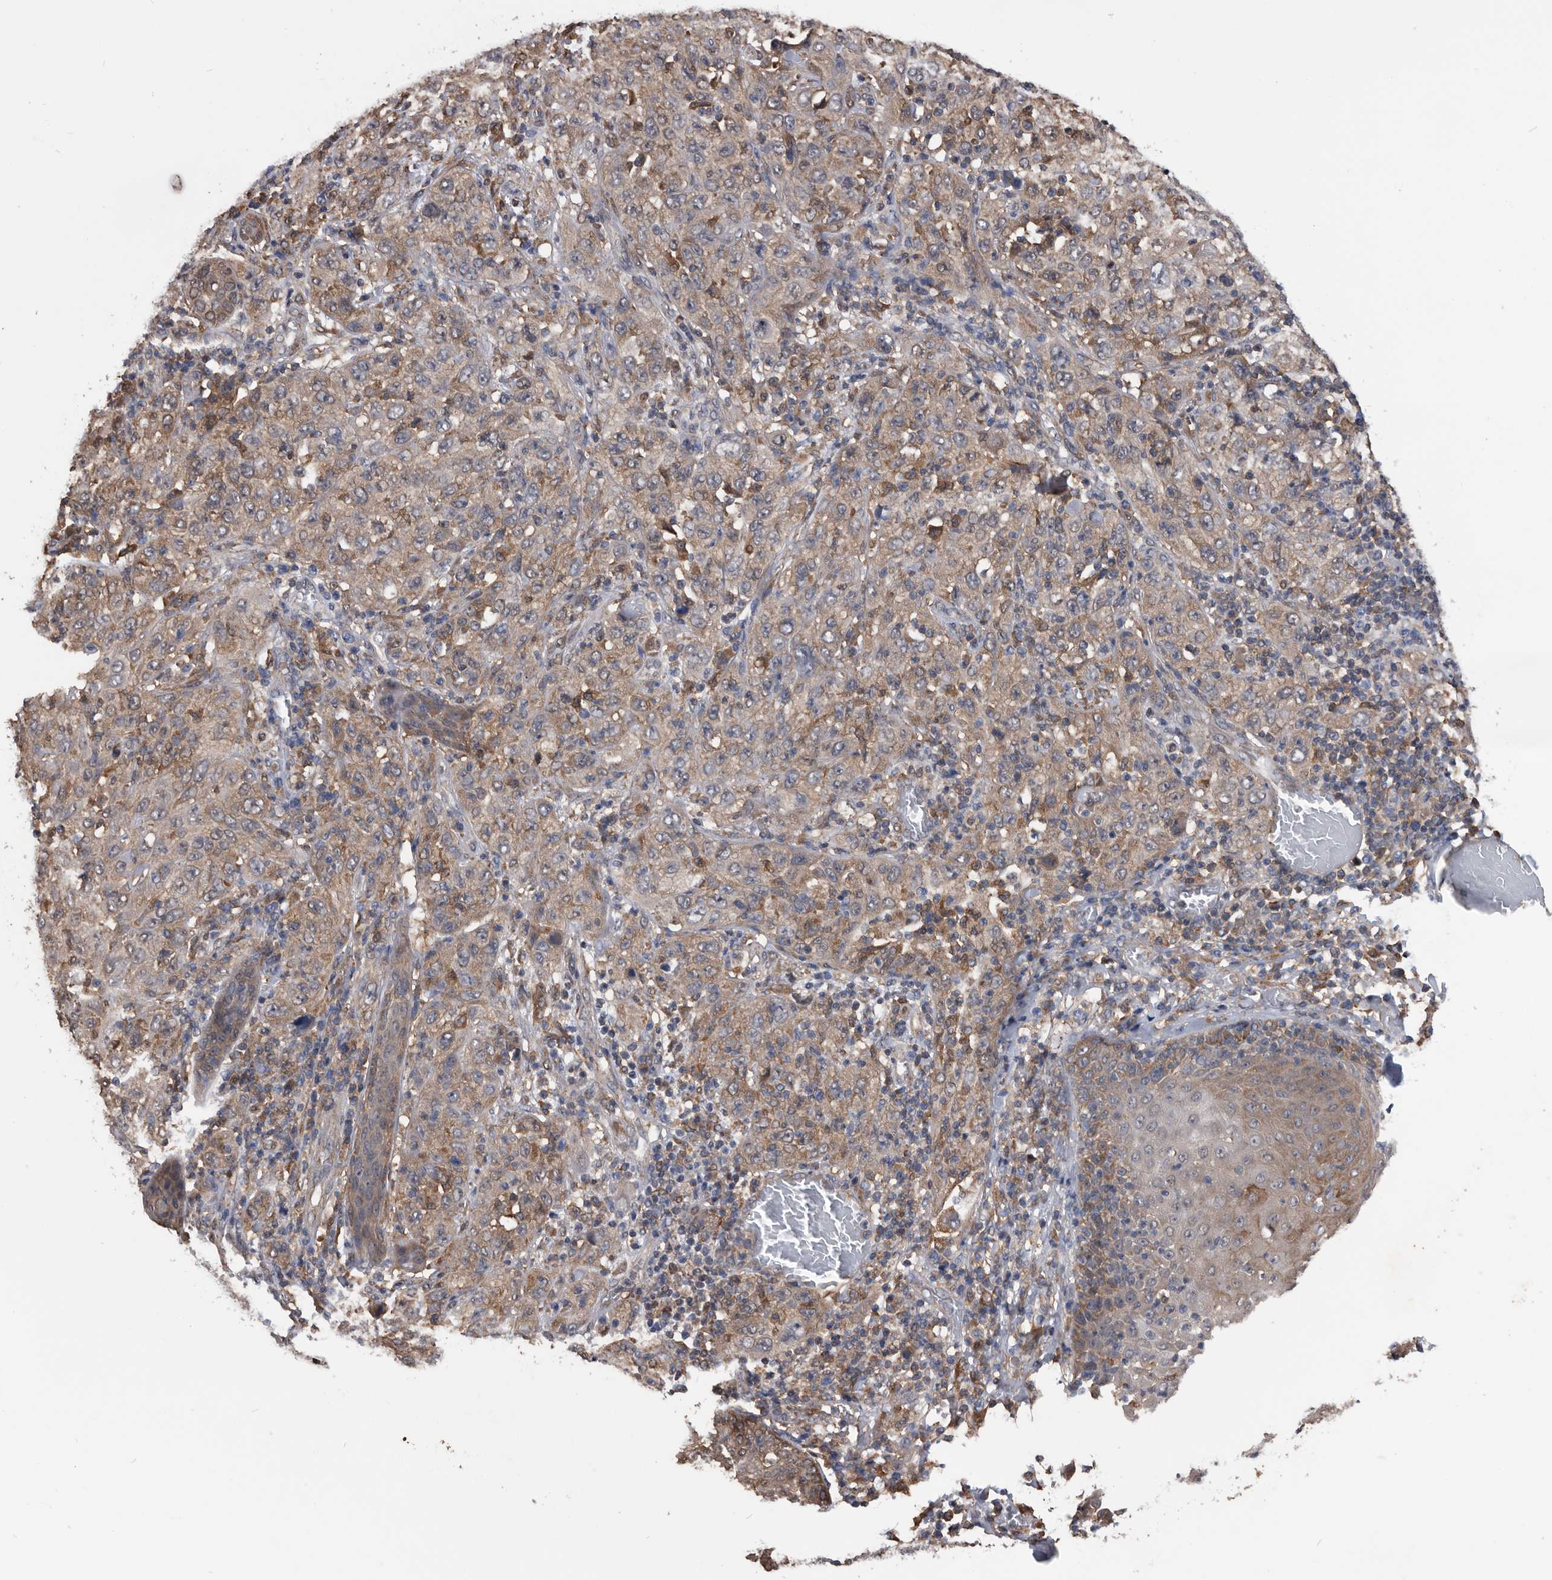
{"staining": {"intensity": "weak", "quantity": ">75%", "location": "cytoplasmic/membranous"}, "tissue": "skin cancer", "cell_type": "Tumor cells", "image_type": "cancer", "snomed": [{"axis": "morphology", "description": "Squamous cell carcinoma, NOS"}, {"axis": "topography", "description": "Skin"}], "caption": "A low amount of weak cytoplasmic/membranous expression is seen in approximately >75% of tumor cells in skin cancer (squamous cell carcinoma) tissue.", "gene": "NRBP1", "patient": {"sex": "female", "age": 88}}